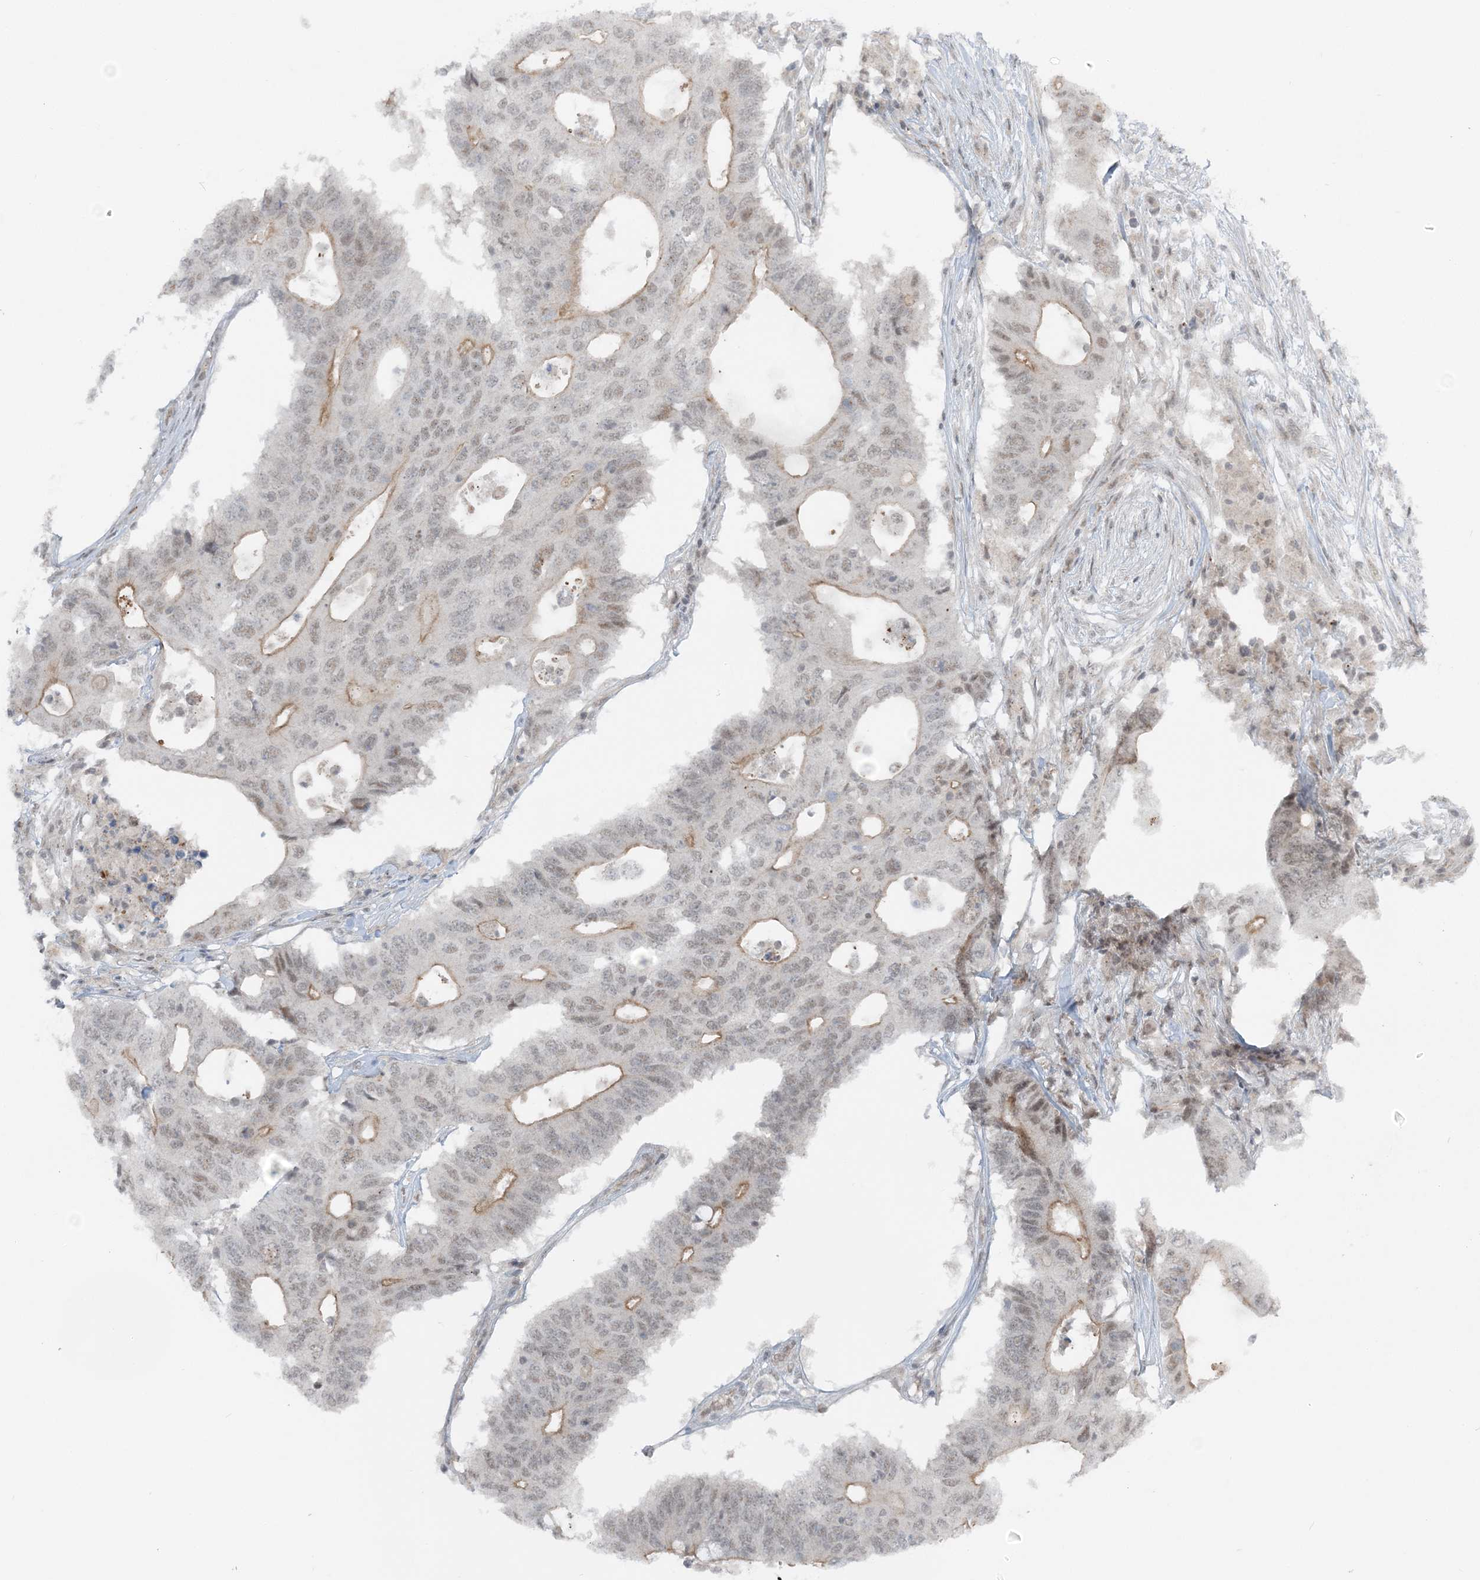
{"staining": {"intensity": "moderate", "quantity": "<25%", "location": "cytoplasmic/membranous,nuclear"}, "tissue": "colorectal cancer", "cell_type": "Tumor cells", "image_type": "cancer", "snomed": [{"axis": "morphology", "description": "Adenocarcinoma, NOS"}, {"axis": "topography", "description": "Colon"}], "caption": "A histopathology image of human colorectal adenocarcinoma stained for a protein shows moderate cytoplasmic/membranous and nuclear brown staining in tumor cells.", "gene": "ATP11A", "patient": {"sex": "male", "age": 71}}